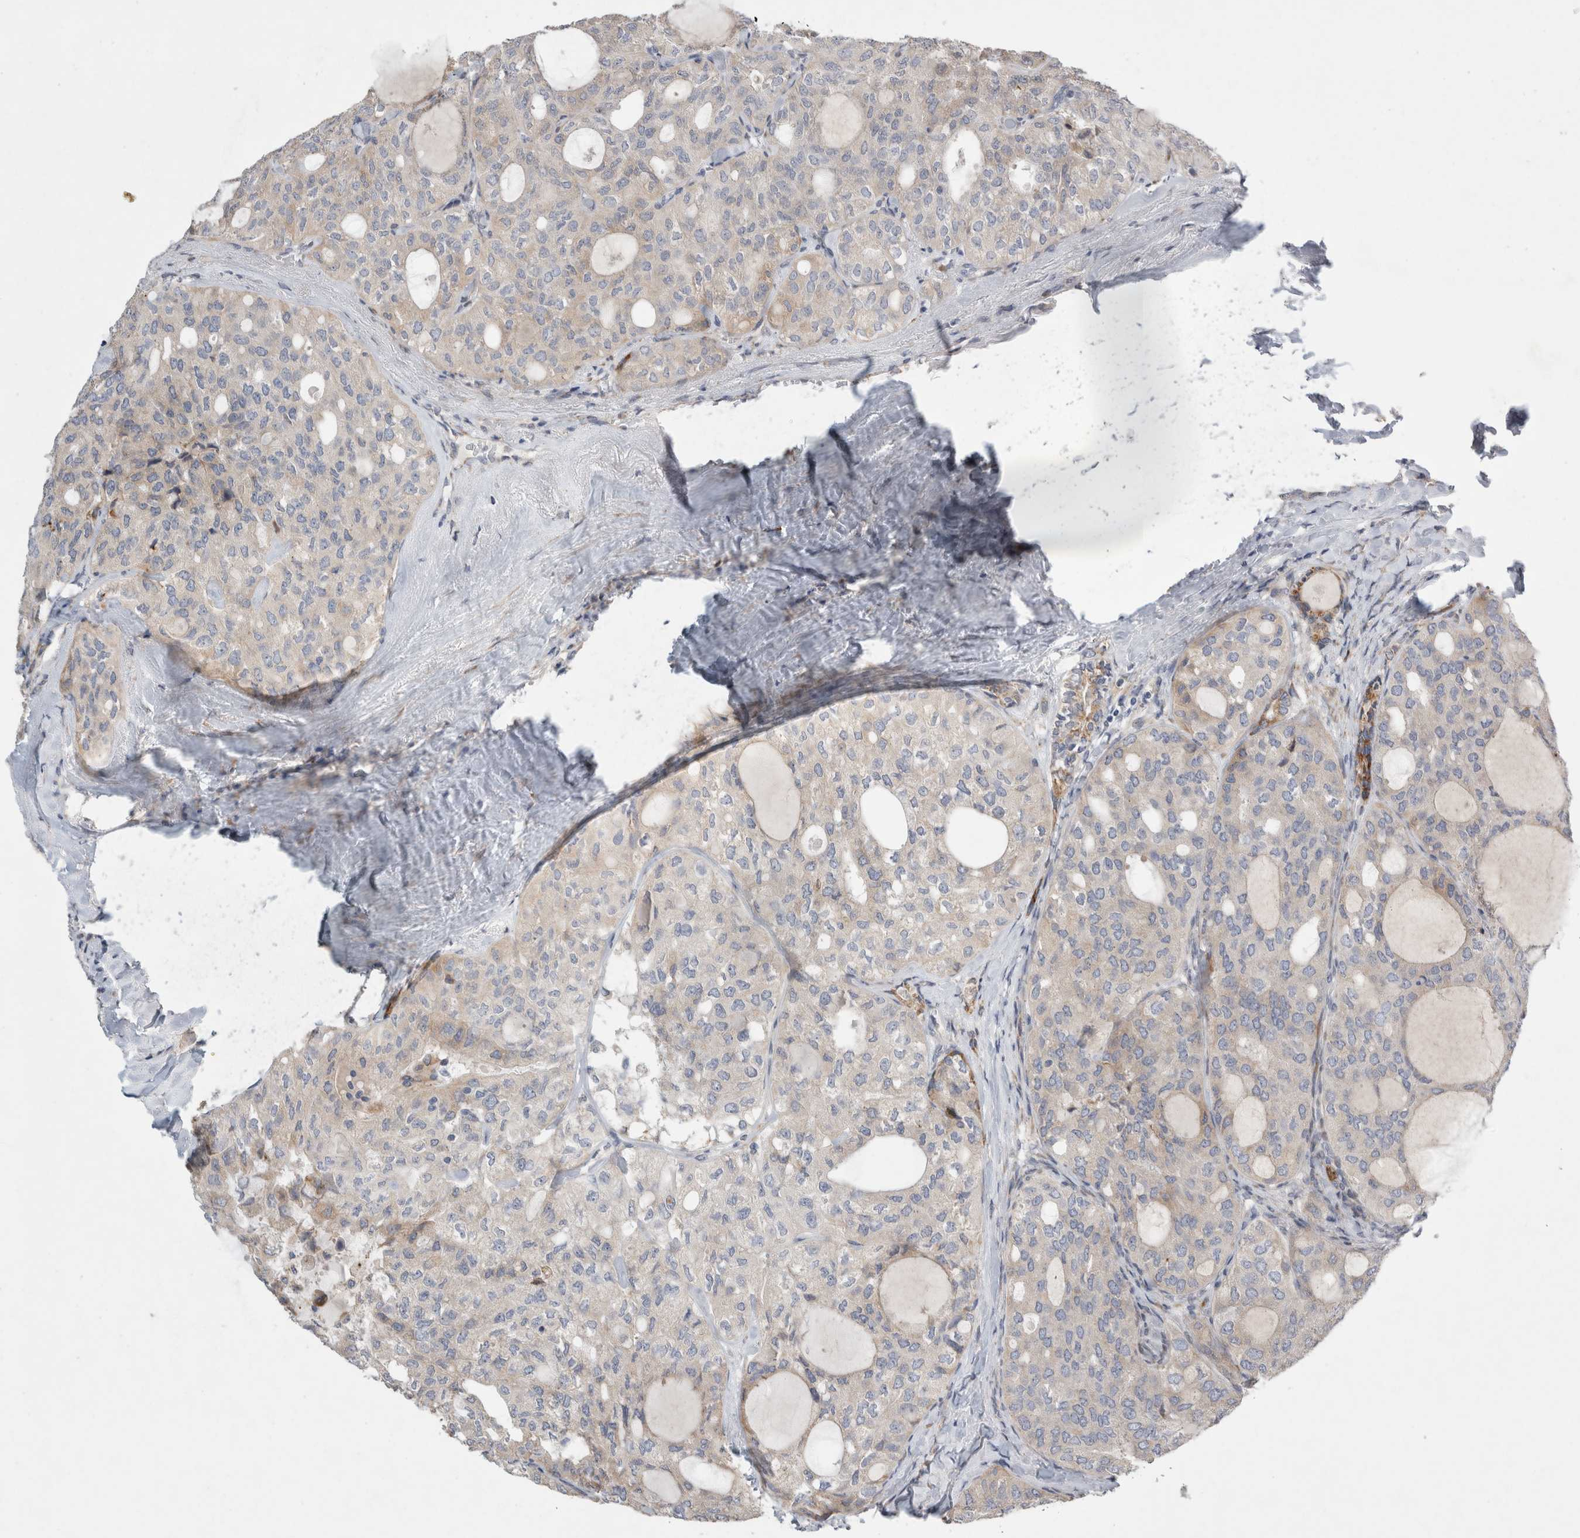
{"staining": {"intensity": "weak", "quantity": "<25%", "location": "cytoplasmic/membranous"}, "tissue": "thyroid cancer", "cell_type": "Tumor cells", "image_type": "cancer", "snomed": [{"axis": "morphology", "description": "Follicular adenoma carcinoma, NOS"}, {"axis": "topography", "description": "Thyroid gland"}], "caption": "Immunohistochemical staining of human thyroid cancer (follicular adenoma carcinoma) shows no significant staining in tumor cells.", "gene": "TRMT9B", "patient": {"sex": "male", "age": 75}}